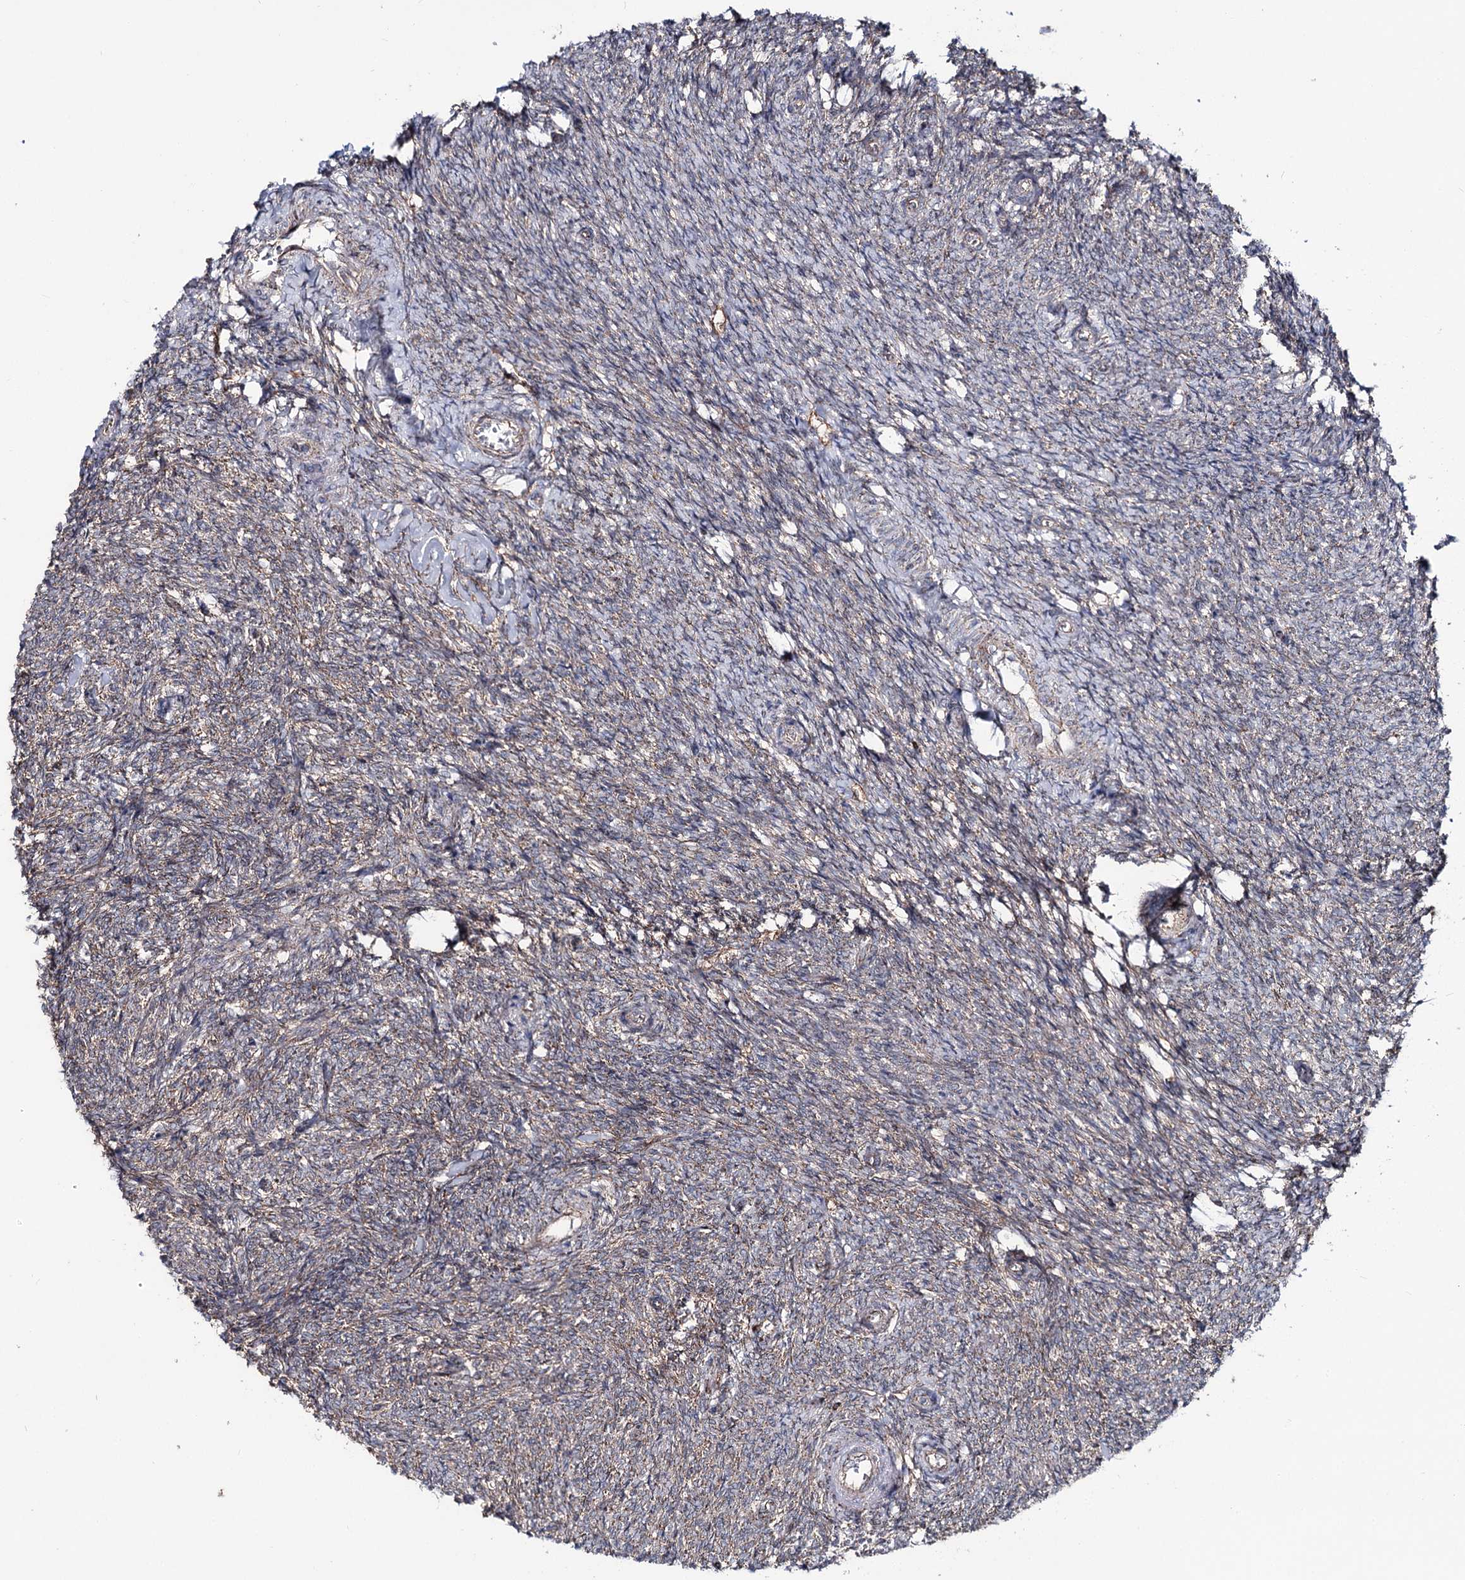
{"staining": {"intensity": "negative", "quantity": "none", "location": "none"}, "tissue": "ovary", "cell_type": "Ovarian stroma cells", "image_type": "normal", "snomed": [{"axis": "morphology", "description": "Normal tissue, NOS"}, {"axis": "topography", "description": "Ovary"}], "caption": "Immunohistochemical staining of unremarkable ovary displays no significant staining in ovarian stroma cells.", "gene": "MSANTD2", "patient": {"sex": "female", "age": 44}}